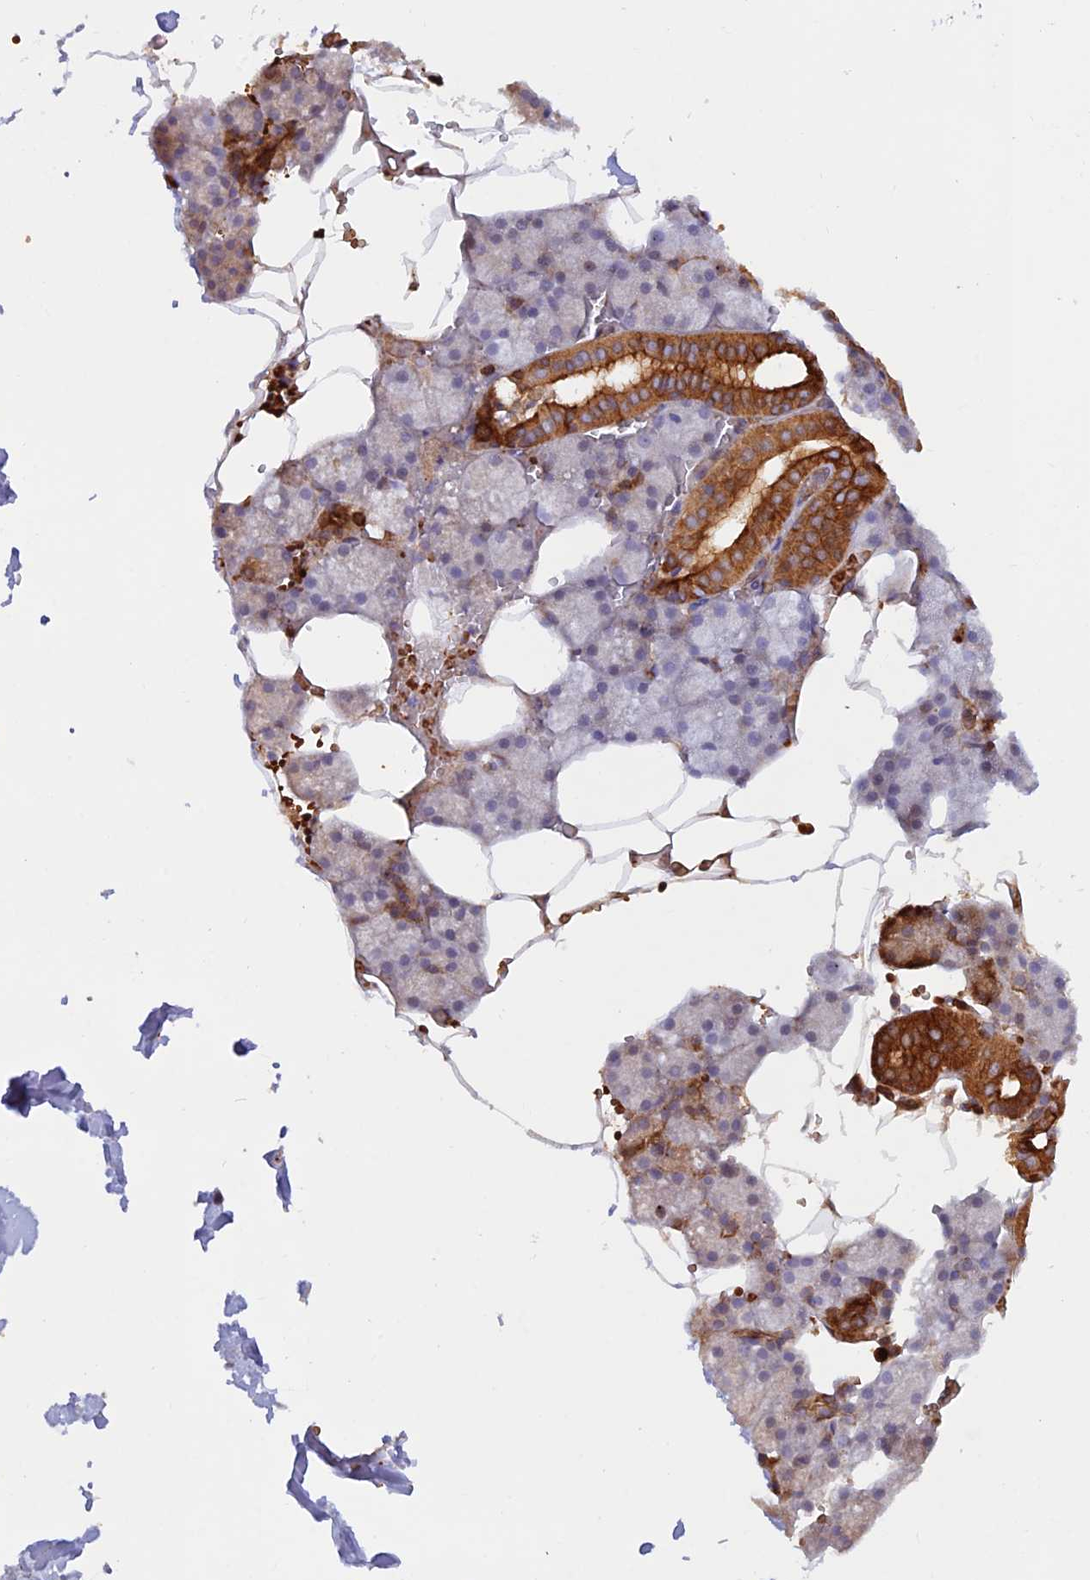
{"staining": {"intensity": "strong", "quantity": "25%-75%", "location": "cytoplasmic/membranous"}, "tissue": "salivary gland", "cell_type": "Glandular cells", "image_type": "normal", "snomed": [{"axis": "morphology", "description": "Normal tissue, NOS"}, {"axis": "topography", "description": "Salivary gland"}], "caption": "Immunohistochemistry (IHC) of normal human salivary gland shows high levels of strong cytoplasmic/membranous positivity in approximately 25%-75% of glandular cells.", "gene": "GMCL1", "patient": {"sex": "male", "age": 62}}